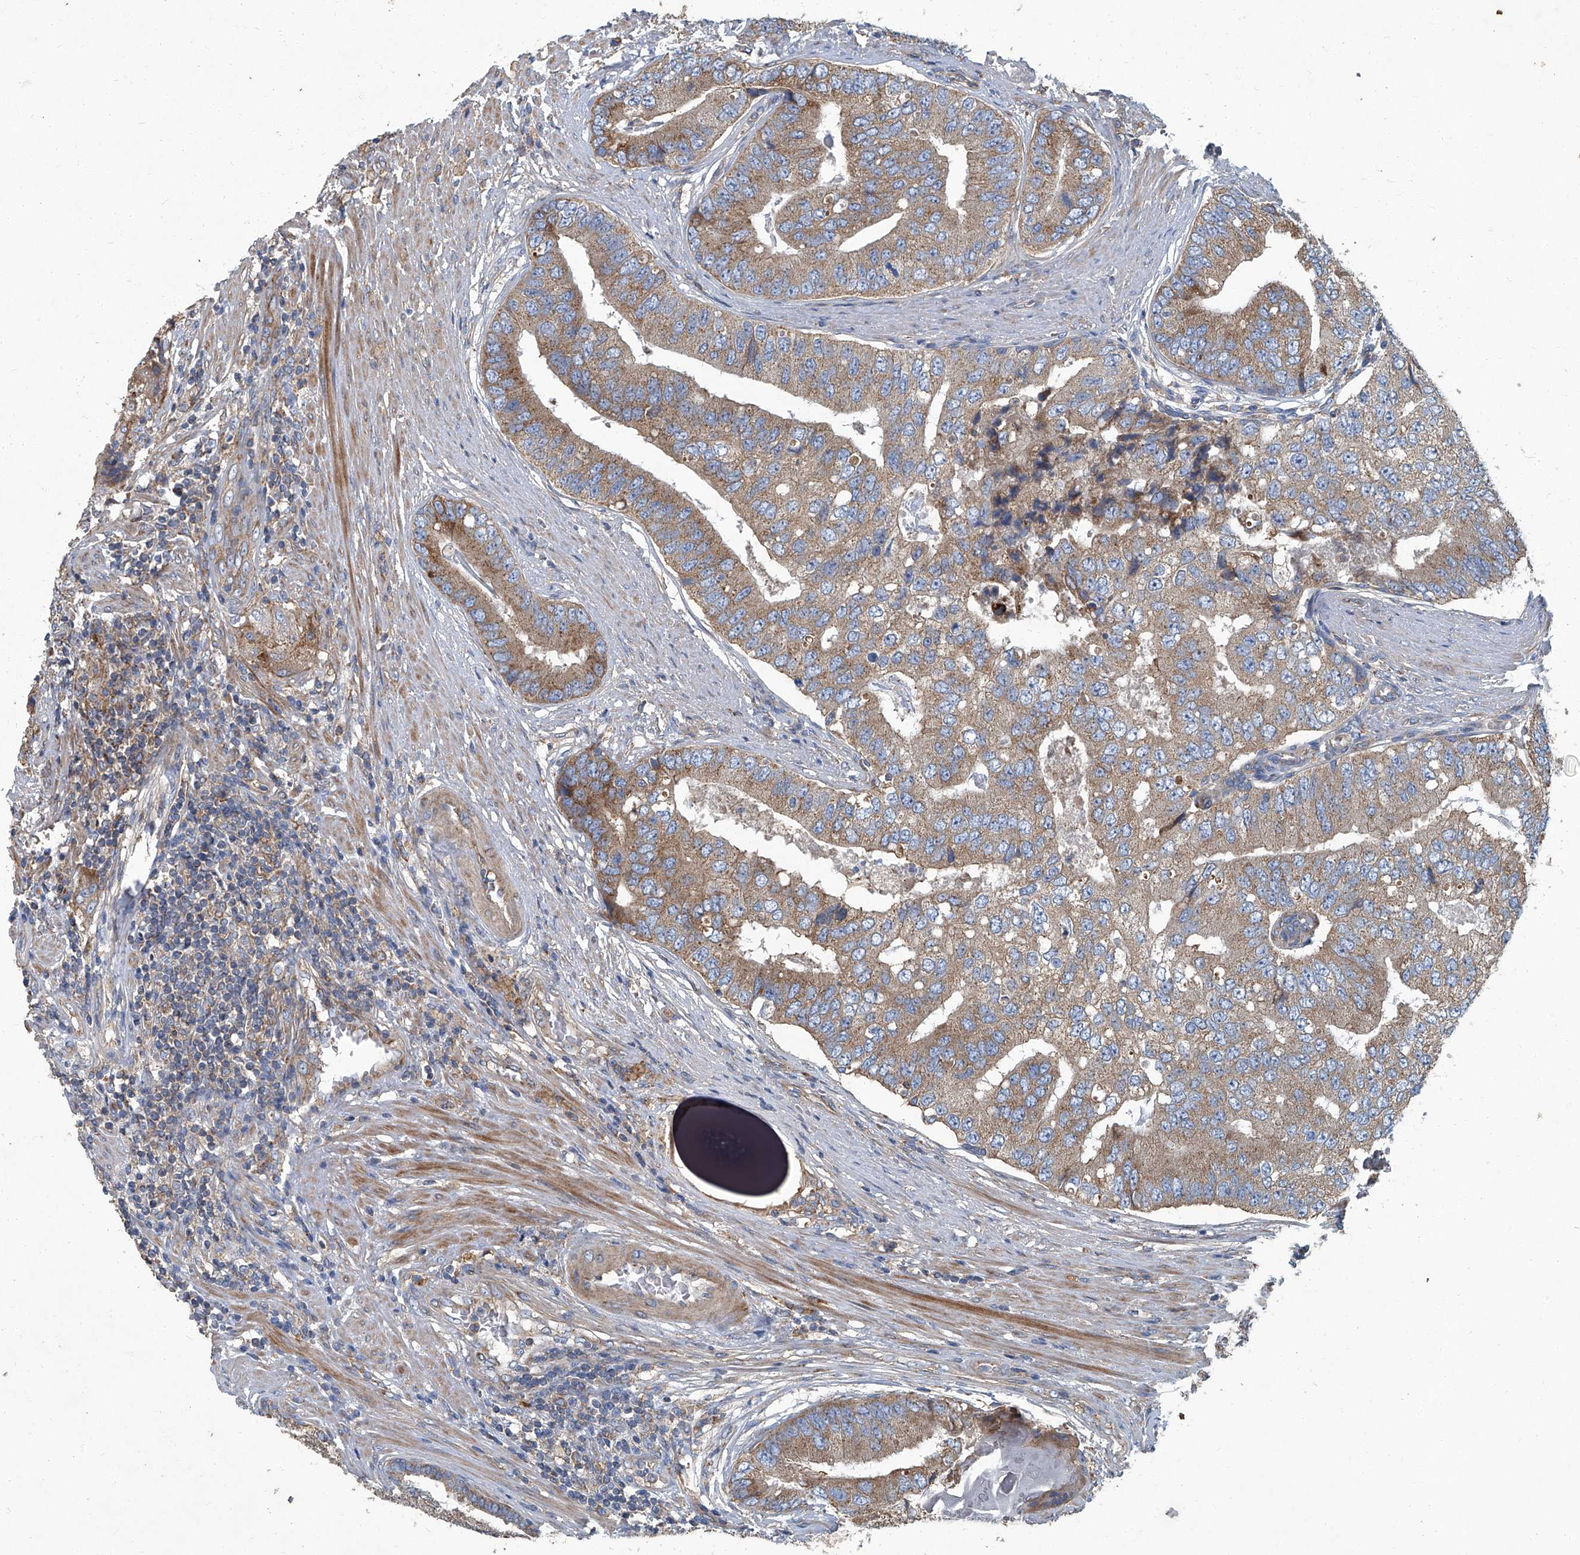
{"staining": {"intensity": "moderate", "quantity": ">75%", "location": "cytoplasmic/membranous"}, "tissue": "prostate cancer", "cell_type": "Tumor cells", "image_type": "cancer", "snomed": [{"axis": "morphology", "description": "Adenocarcinoma, High grade"}, {"axis": "topography", "description": "Prostate"}], "caption": "A brown stain labels moderate cytoplasmic/membranous positivity of a protein in prostate cancer tumor cells. Nuclei are stained in blue.", "gene": "PIGH", "patient": {"sex": "male", "age": 70}}